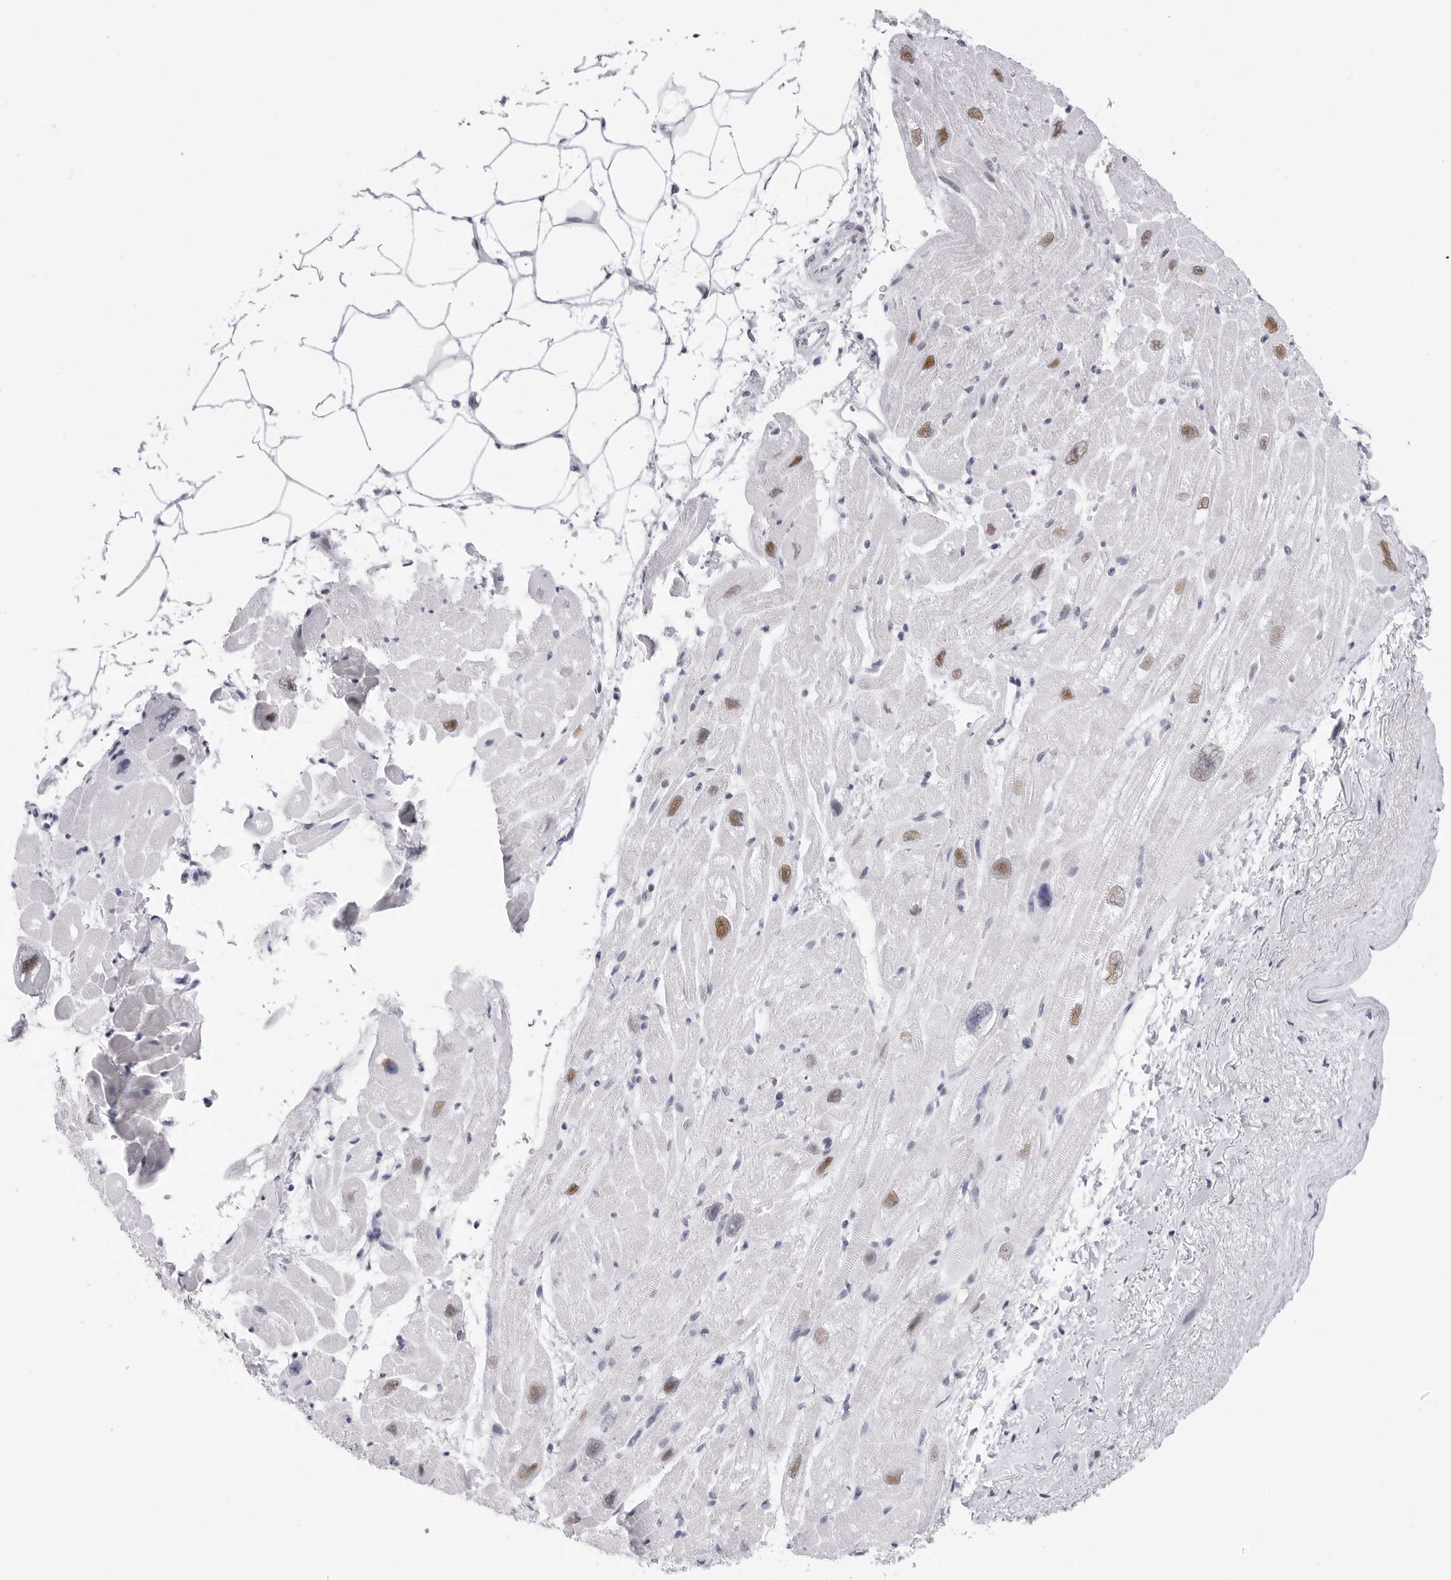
{"staining": {"intensity": "moderate", "quantity": "<25%", "location": "nuclear"}, "tissue": "heart muscle", "cell_type": "Cardiomyocytes", "image_type": "normal", "snomed": [{"axis": "morphology", "description": "Normal tissue, NOS"}, {"axis": "topography", "description": "Heart"}], "caption": "The image exhibits a brown stain indicating the presence of a protein in the nuclear of cardiomyocytes in heart muscle. The staining was performed using DAB (3,3'-diaminobenzidine) to visualize the protein expression in brown, while the nuclei were stained in blue with hematoxylin (Magnification: 20x).", "gene": "NASP", "patient": {"sex": "male", "age": 50}}